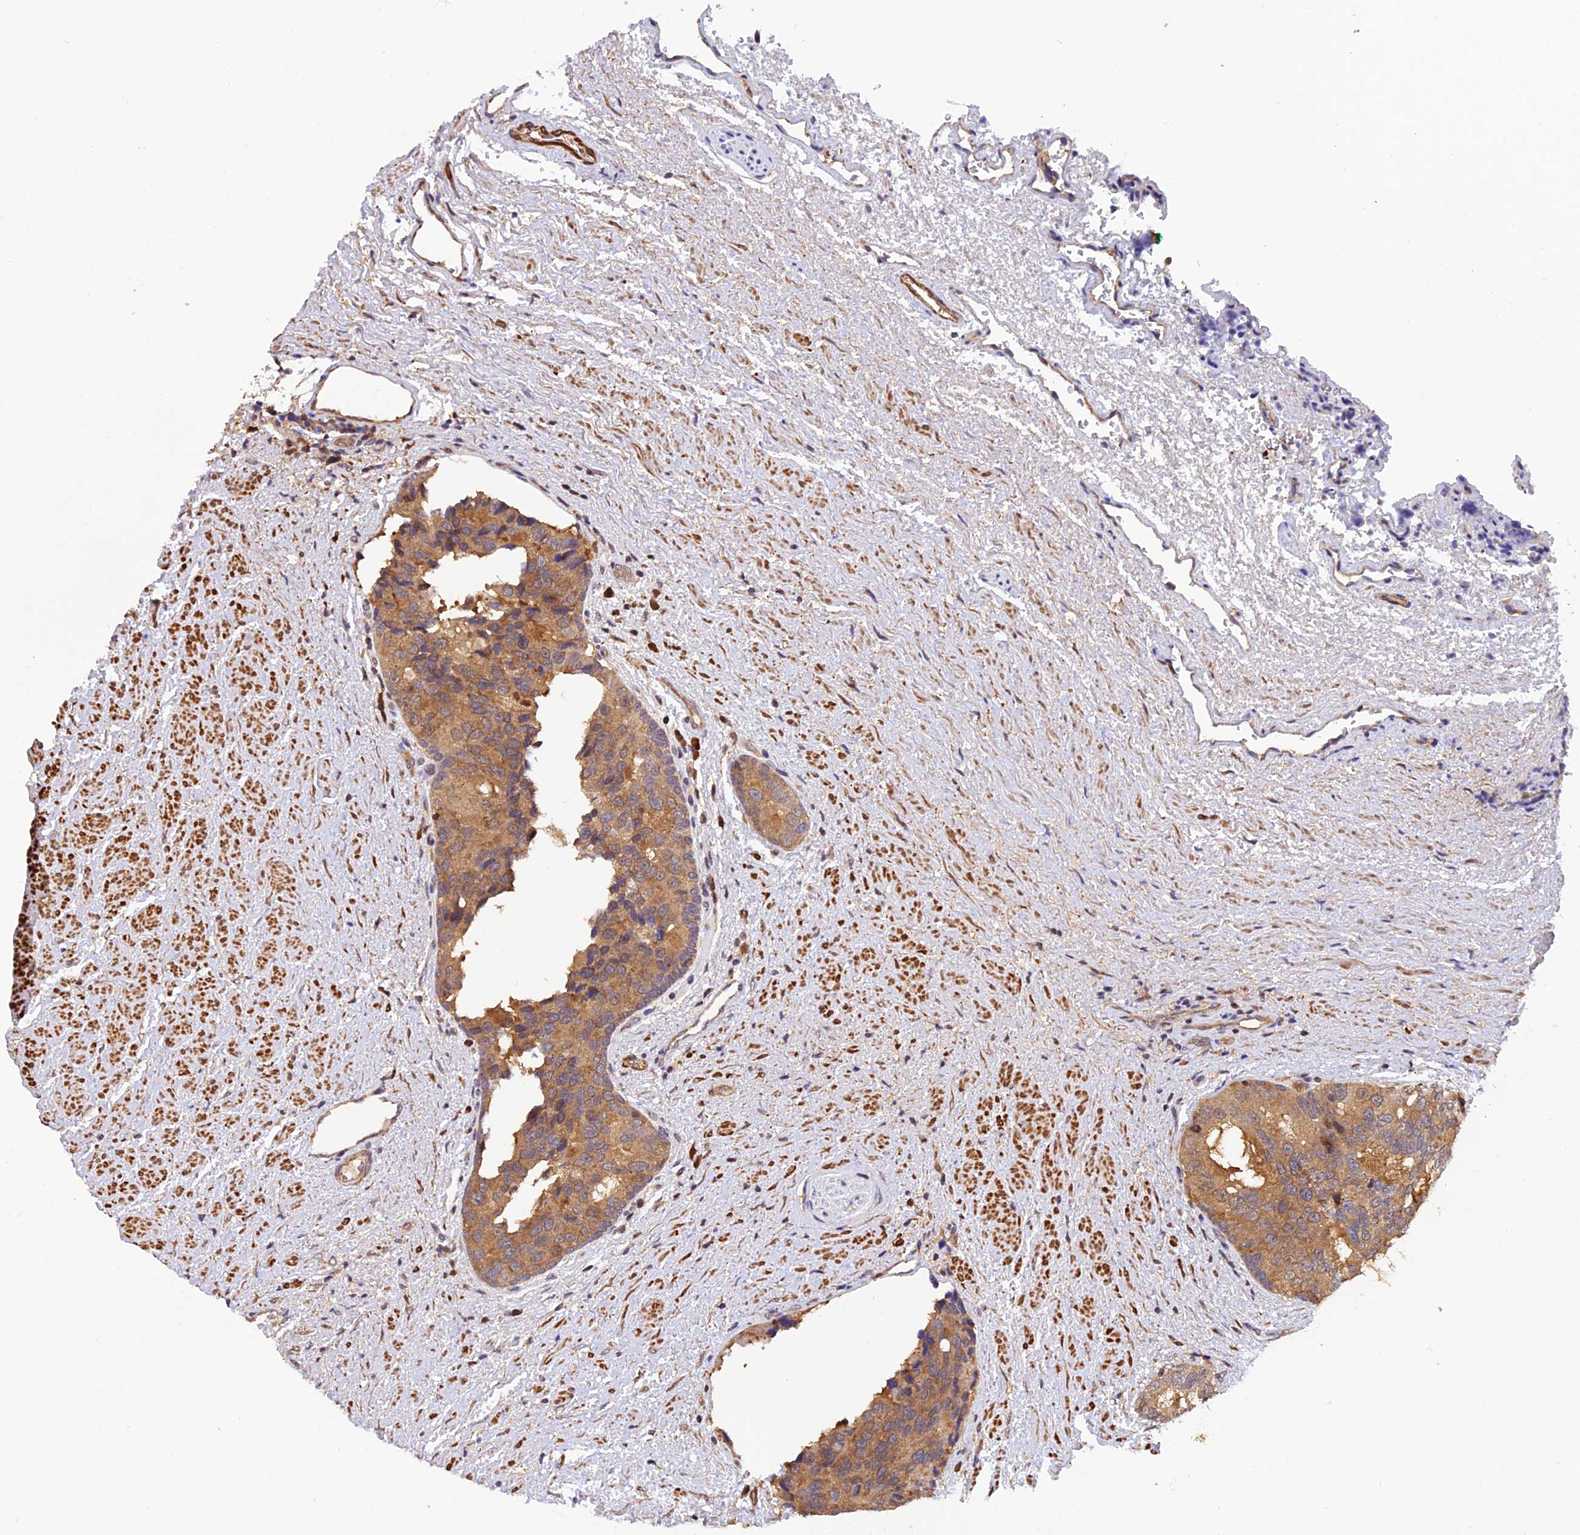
{"staining": {"intensity": "moderate", "quantity": ">75%", "location": "cytoplasmic/membranous"}, "tissue": "prostate cancer", "cell_type": "Tumor cells", "image_type": "cancer", "snomed": [{"axis": "morphology", "description": "Adenocarcinoma, High grade"}, {"axis": "topography", "description": "Prostate"}], "caption": "Protein staining of prostate adenocarcinoma (high-grade) tissue displays moderate cytoplasmic/membranous staining in approximately >75% of tumor cells.", "gene": "PSMB3", "patient": {"sex": "male", "age": 70}}